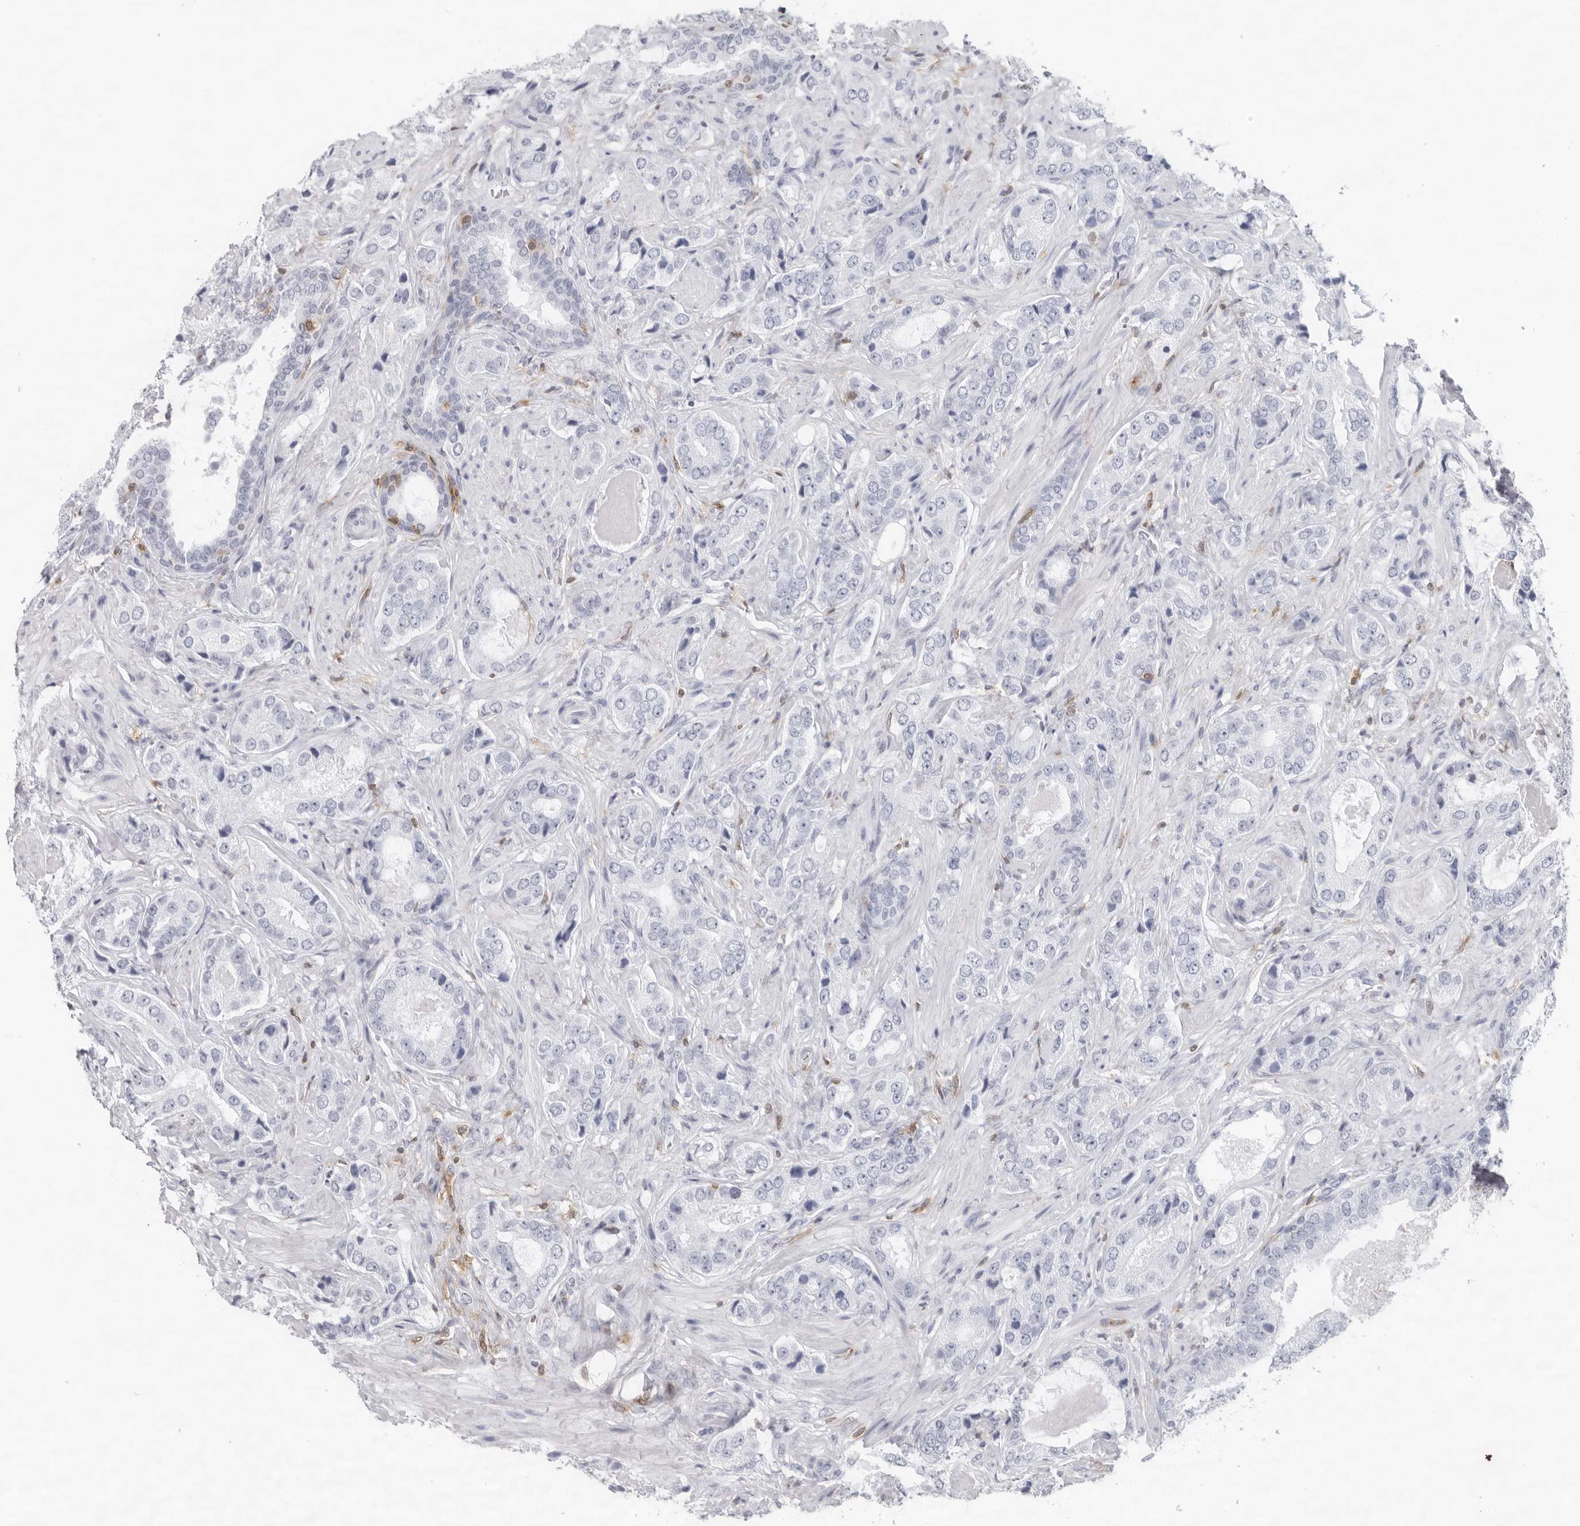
{"staining": {"intensity": "negative", "quantity": "none", "location": "none"}, "tissue": "prostate cancer", "cell_type": "Tumor cells", "image_type": "cancer", "snomed": [{"axis": "morphology", "description": "Normal tissue, NOS"}, {"axis": "morphology", "description": "Adenocarcinoma, High grade"}, {"axis": "topography", "description": "Prostate"}, {"axis": "topography", "description": "Peripheral nerve tissue"}], "caption": "Histopathology image shows no significant protein expression in tumor cells of prostate cancer (adenocarcinoma (high-grade)). (DAB immunohistochemistry (IHC) visualized using brightfield microscopy, high magnification).", "gene": "FMNL1", "patient": {"sex": "male", "age": 59}}